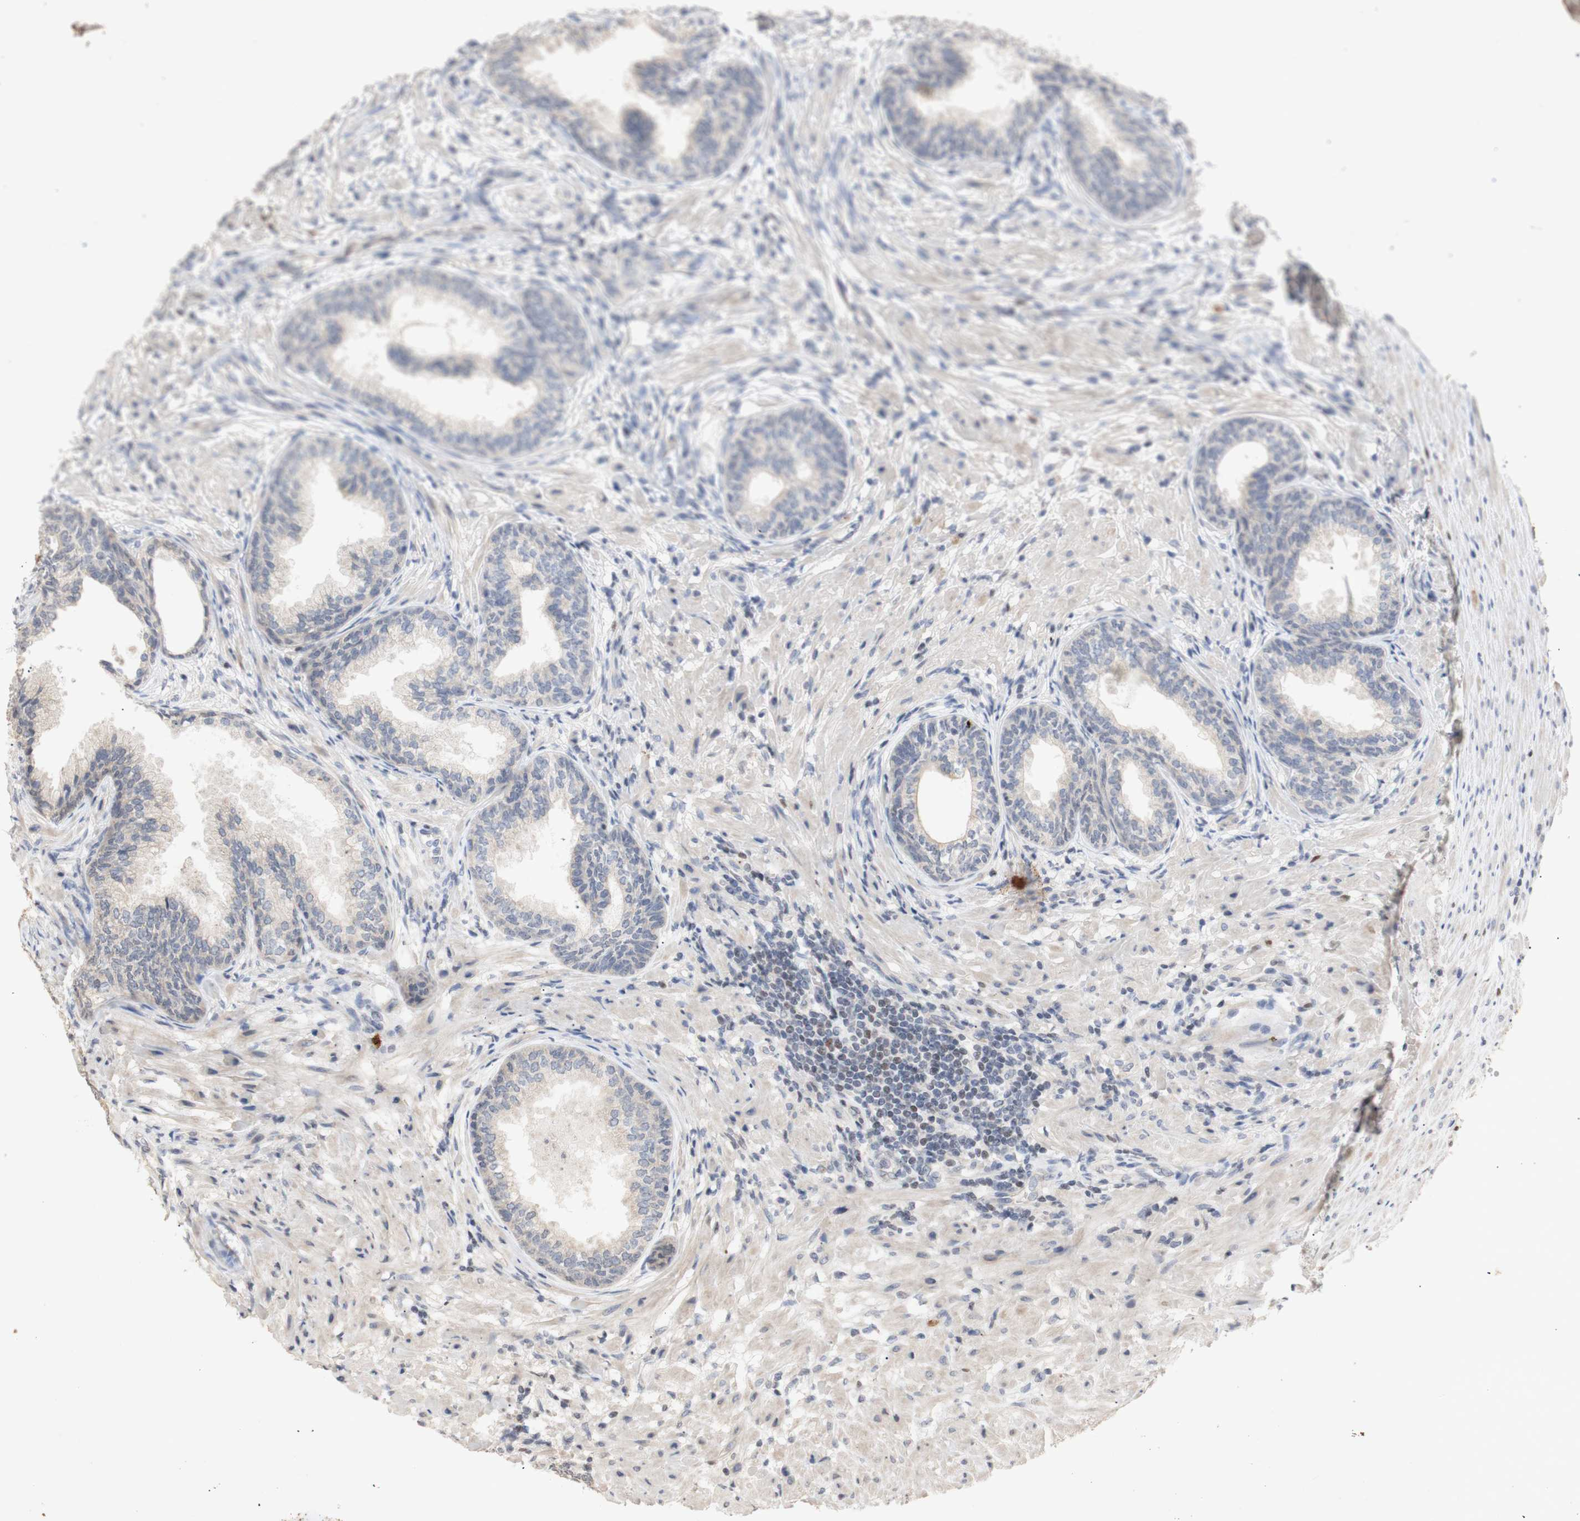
{"staining": {"intensity": "weak", "quantity": "<25%", "location": "cytoplasmic/membranous"}, "tissue": "prostate", "cell_type": "Glandular cells", "image_type": "normal", "snomed": [{"axis": "morphology", "description": "Normal tissue, NOS"}, {"axis": "topography", "description": "Prostate"}], "caption": "DAB (3,3'-diaminobenzidine) immunohistochemical staining of benign prostate shows no significant staining in glandular cells.", "gene": "FOSB", "patient": {"sex": "male", "age": 76}}